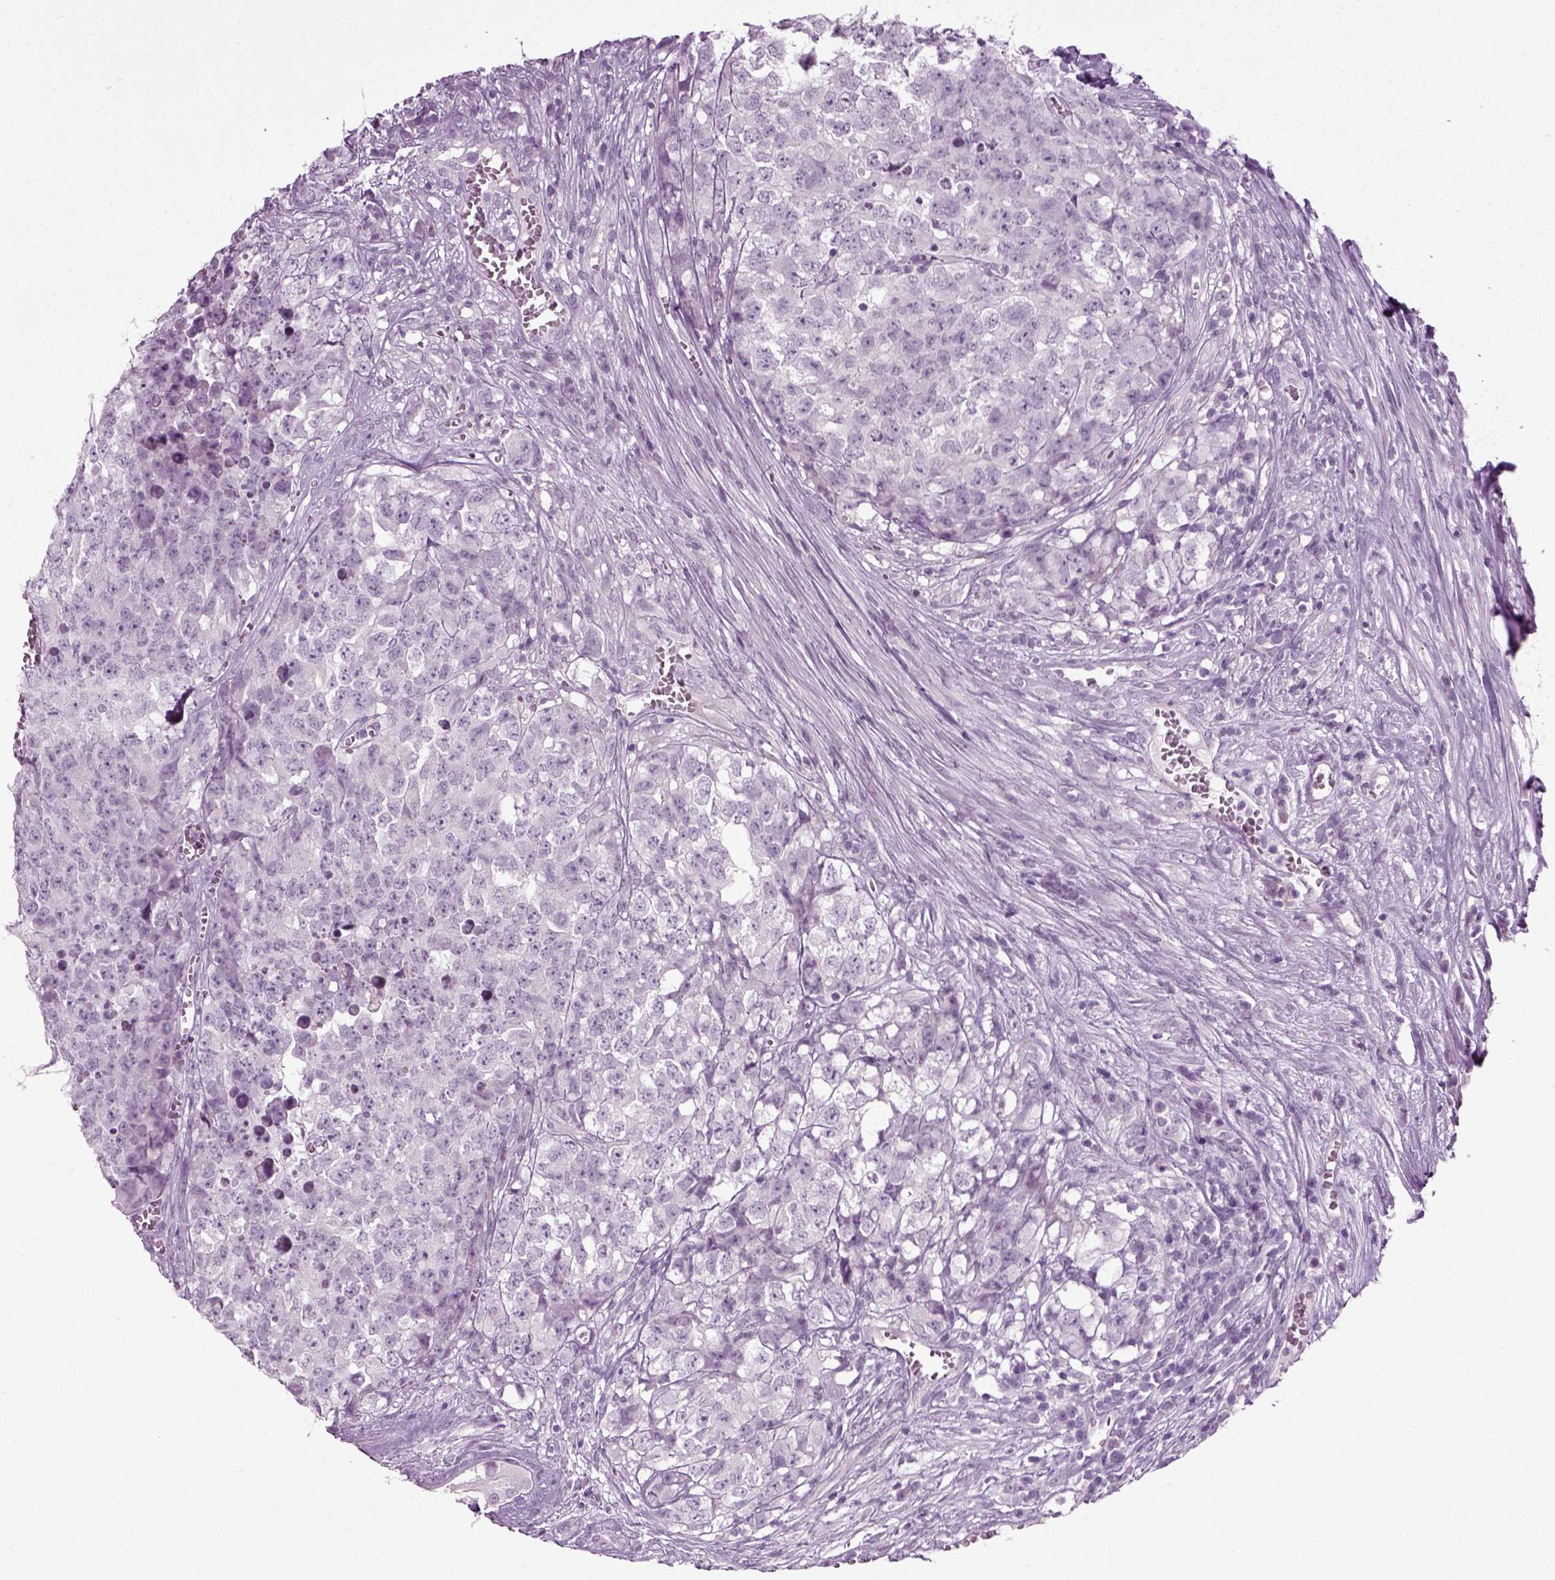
{"staining": {"intensity": "negative", "quantity": "none", "location": "none"}, "tissue": "testis cancer", "cell_type": "Tumor cells", "image_type": "cancer", "snomed": [{"axis": "morphology", "description": "Carcinoma, Embryonal, NOS"}, {"axis": "topography", "description": "Testis"}], "caption": "Tumor cells show no significant protein positivity in embryonal carcinoma (testis).", "gene": "SCG5", "patient": {"sex": "male", "age": 23}}